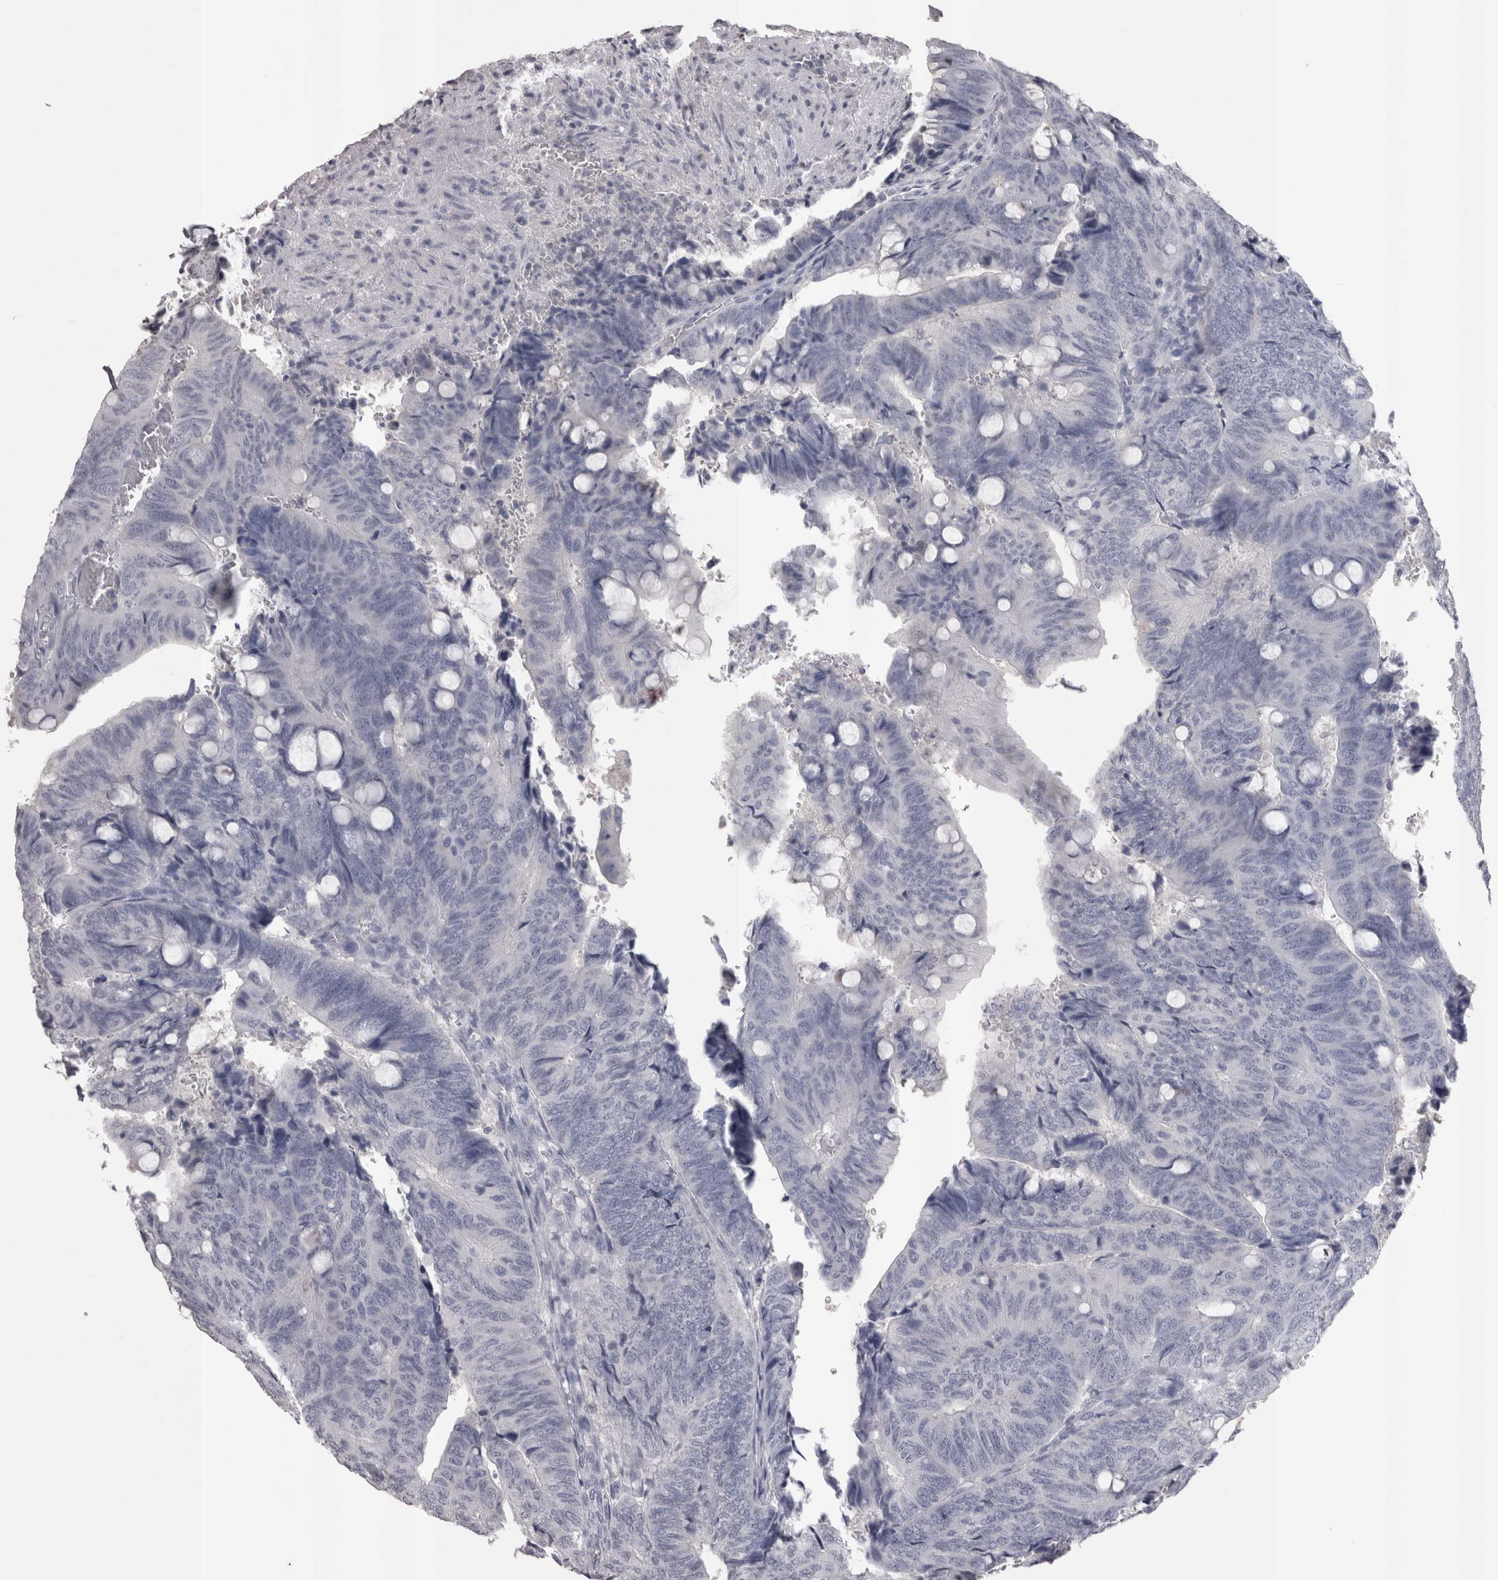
{"staining": {"intensity": "negative", "quantity": "none", "location": "none"}, "tissue": "colorectal cancer", "cell_type": "Tumor cells", "image_type": "cancer", "snomed": [{"axis": "morphology", "description": "Normal tissue, NOS"}, {"axis": "morphology", "description": "Adenocarcinoma, NOS"}, {"axis": "topography", "description": "Rectum"}, {"axis": "topography", "description": "Peripheral nerve tissue"}], "caption": "Tumor cells are negative for brown protein staining in colorectal cancer (adenocarcinoma).", "gene": "LAX1", "patient": {"sex": "male", "age": 92}}